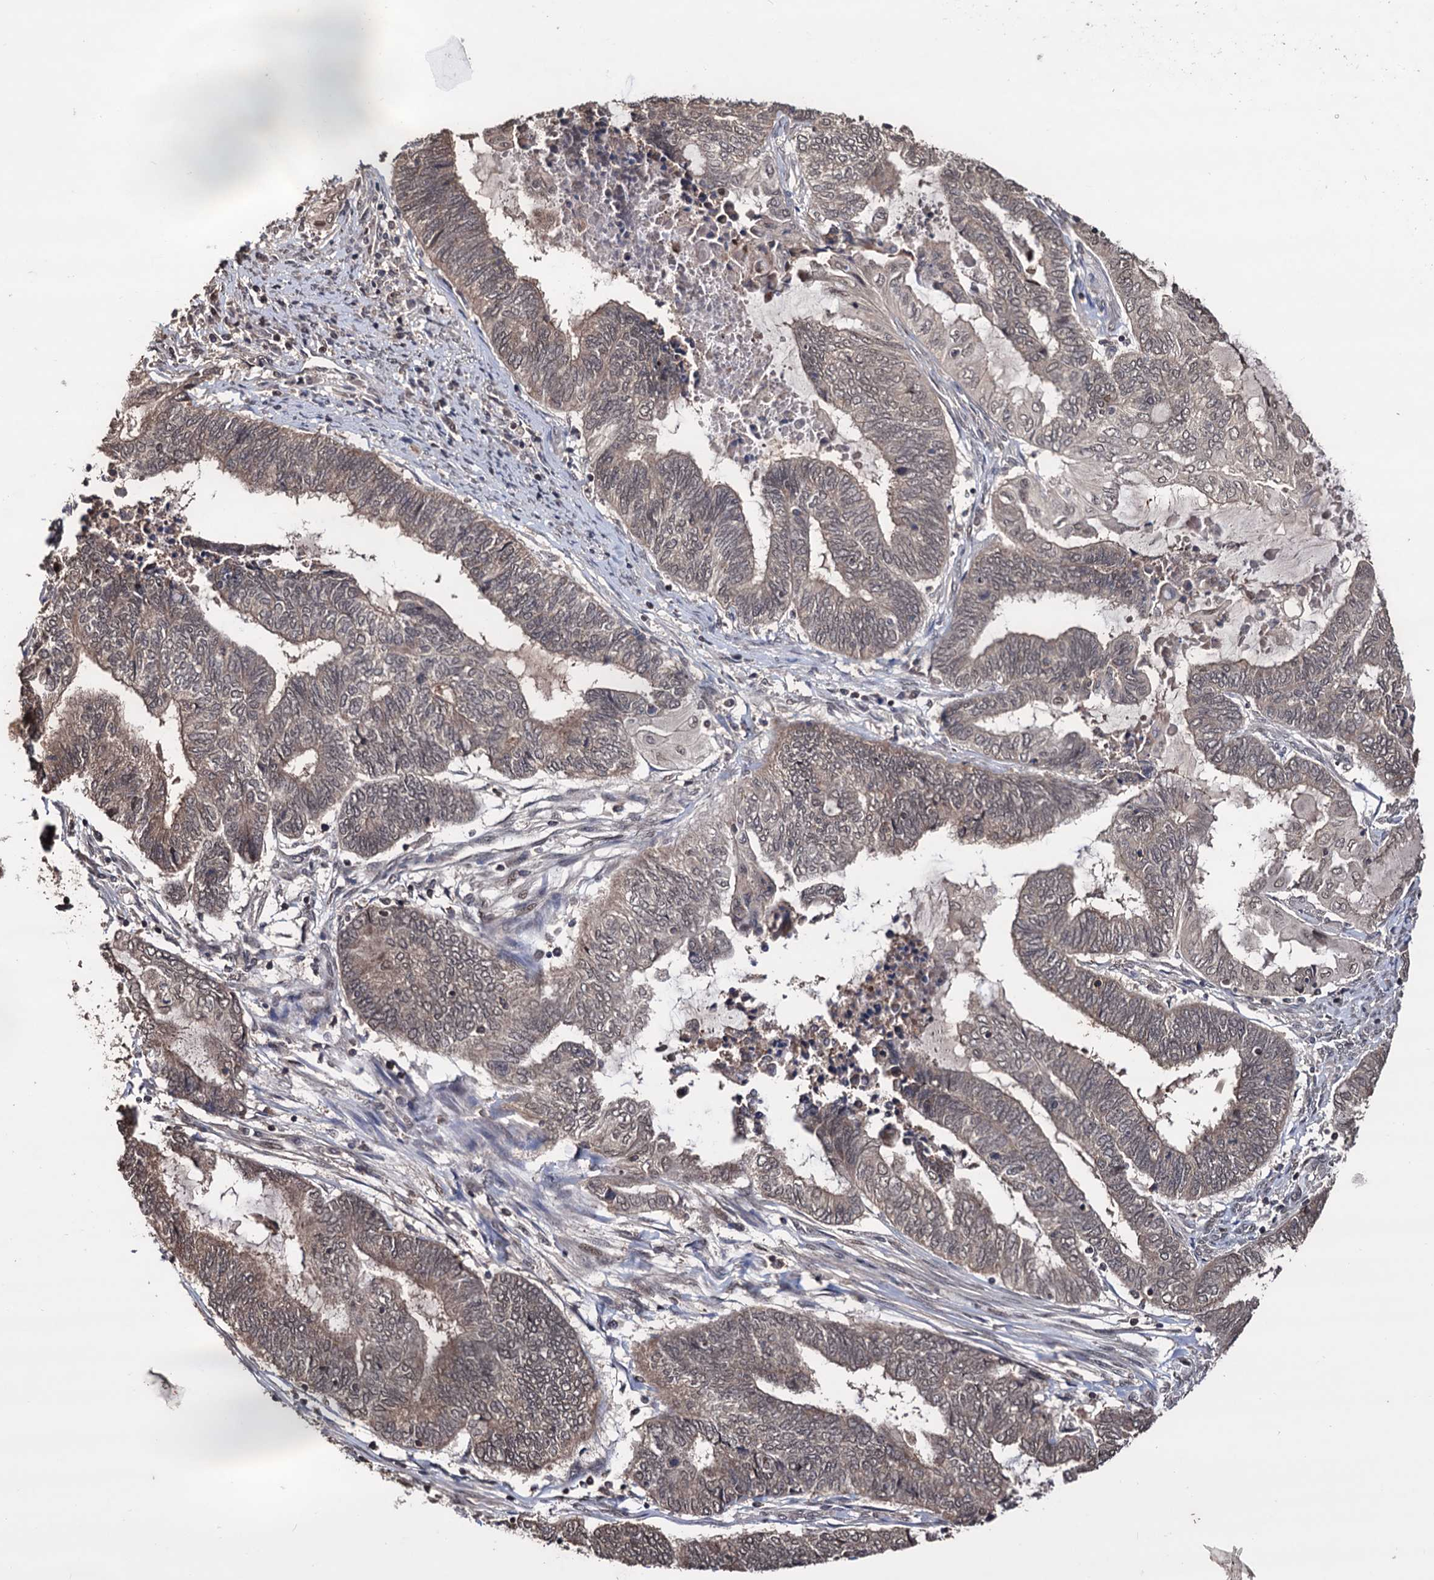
{"staining": {"intensity": "weak", "quantity": "25%-75%", "location": "cytoplasmic/membranous"}, "tissue": "endometrial cancer", "cell_type": "Tumor cells", "image_type": "cancer", "snomed": [{"axis": "morphology", "description": "Adenocarcinoma, NOS"}, {"axis": "topography", "description": "Uterus"}, {"axis": "topography", "description": "Endometrium"}], "caption": "A photomicrograph of endometrial cancer stained for a protein shows weak cytoplasmic/membranous brown staining in tumor cells.", "gene": "KLF5", "patient": {"sex": "female", "age": 70}}